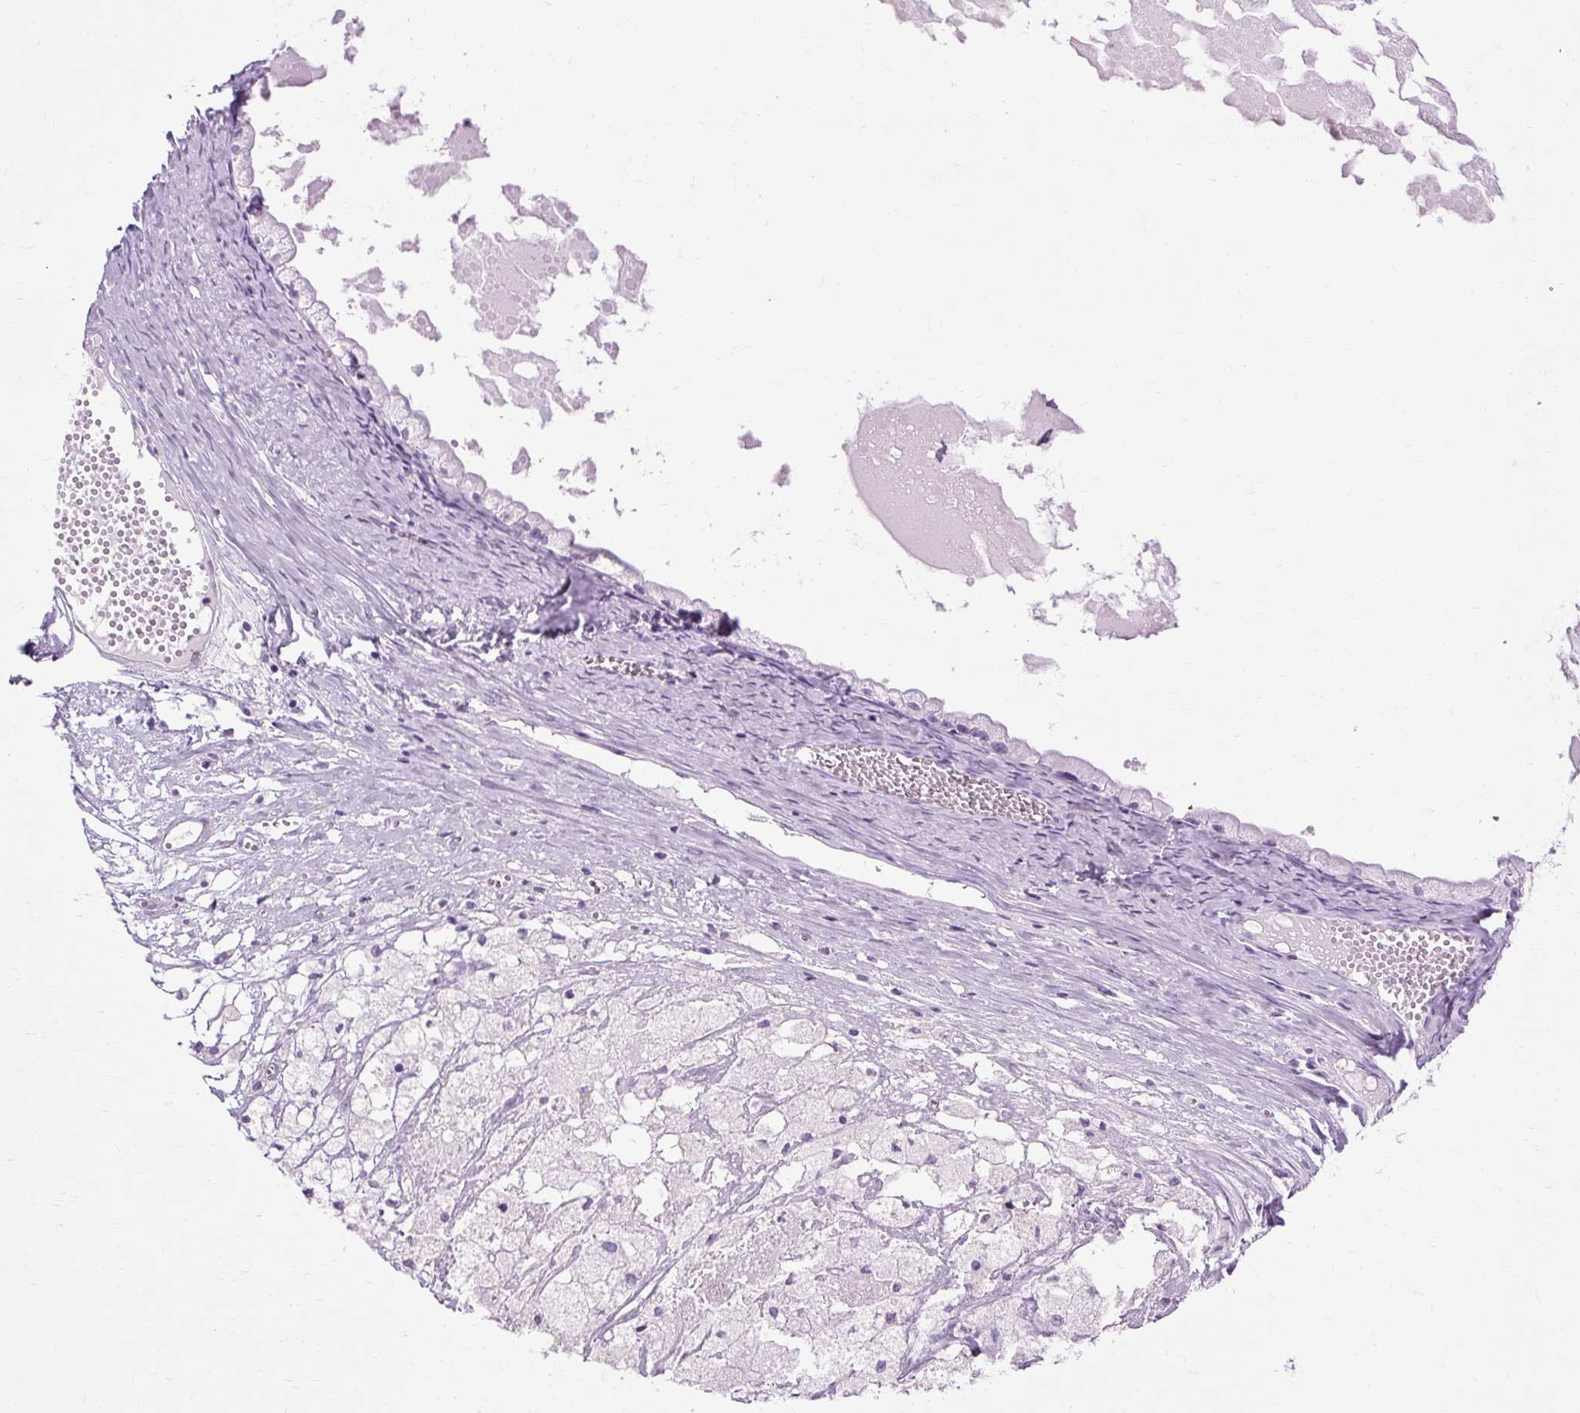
{"staining": {"intensity": "negative", "quantity": "none", "location": "none"}, "tissue": "ovarian cancer", "cell_type": "Tumor cells", "image_type": "cancer", "snomed": [{"axis": "morphology", "description": "Cystadenocarcinoma, mucinous, NOS"}, {"axis": "topography", "description": "Ovary"}], "caption": "The IHC image has no significant expression in tumor cells of ovarian cancer tissue.", "gene": "B3GNT4", "patient": {"sex": "female", "age": 61}}